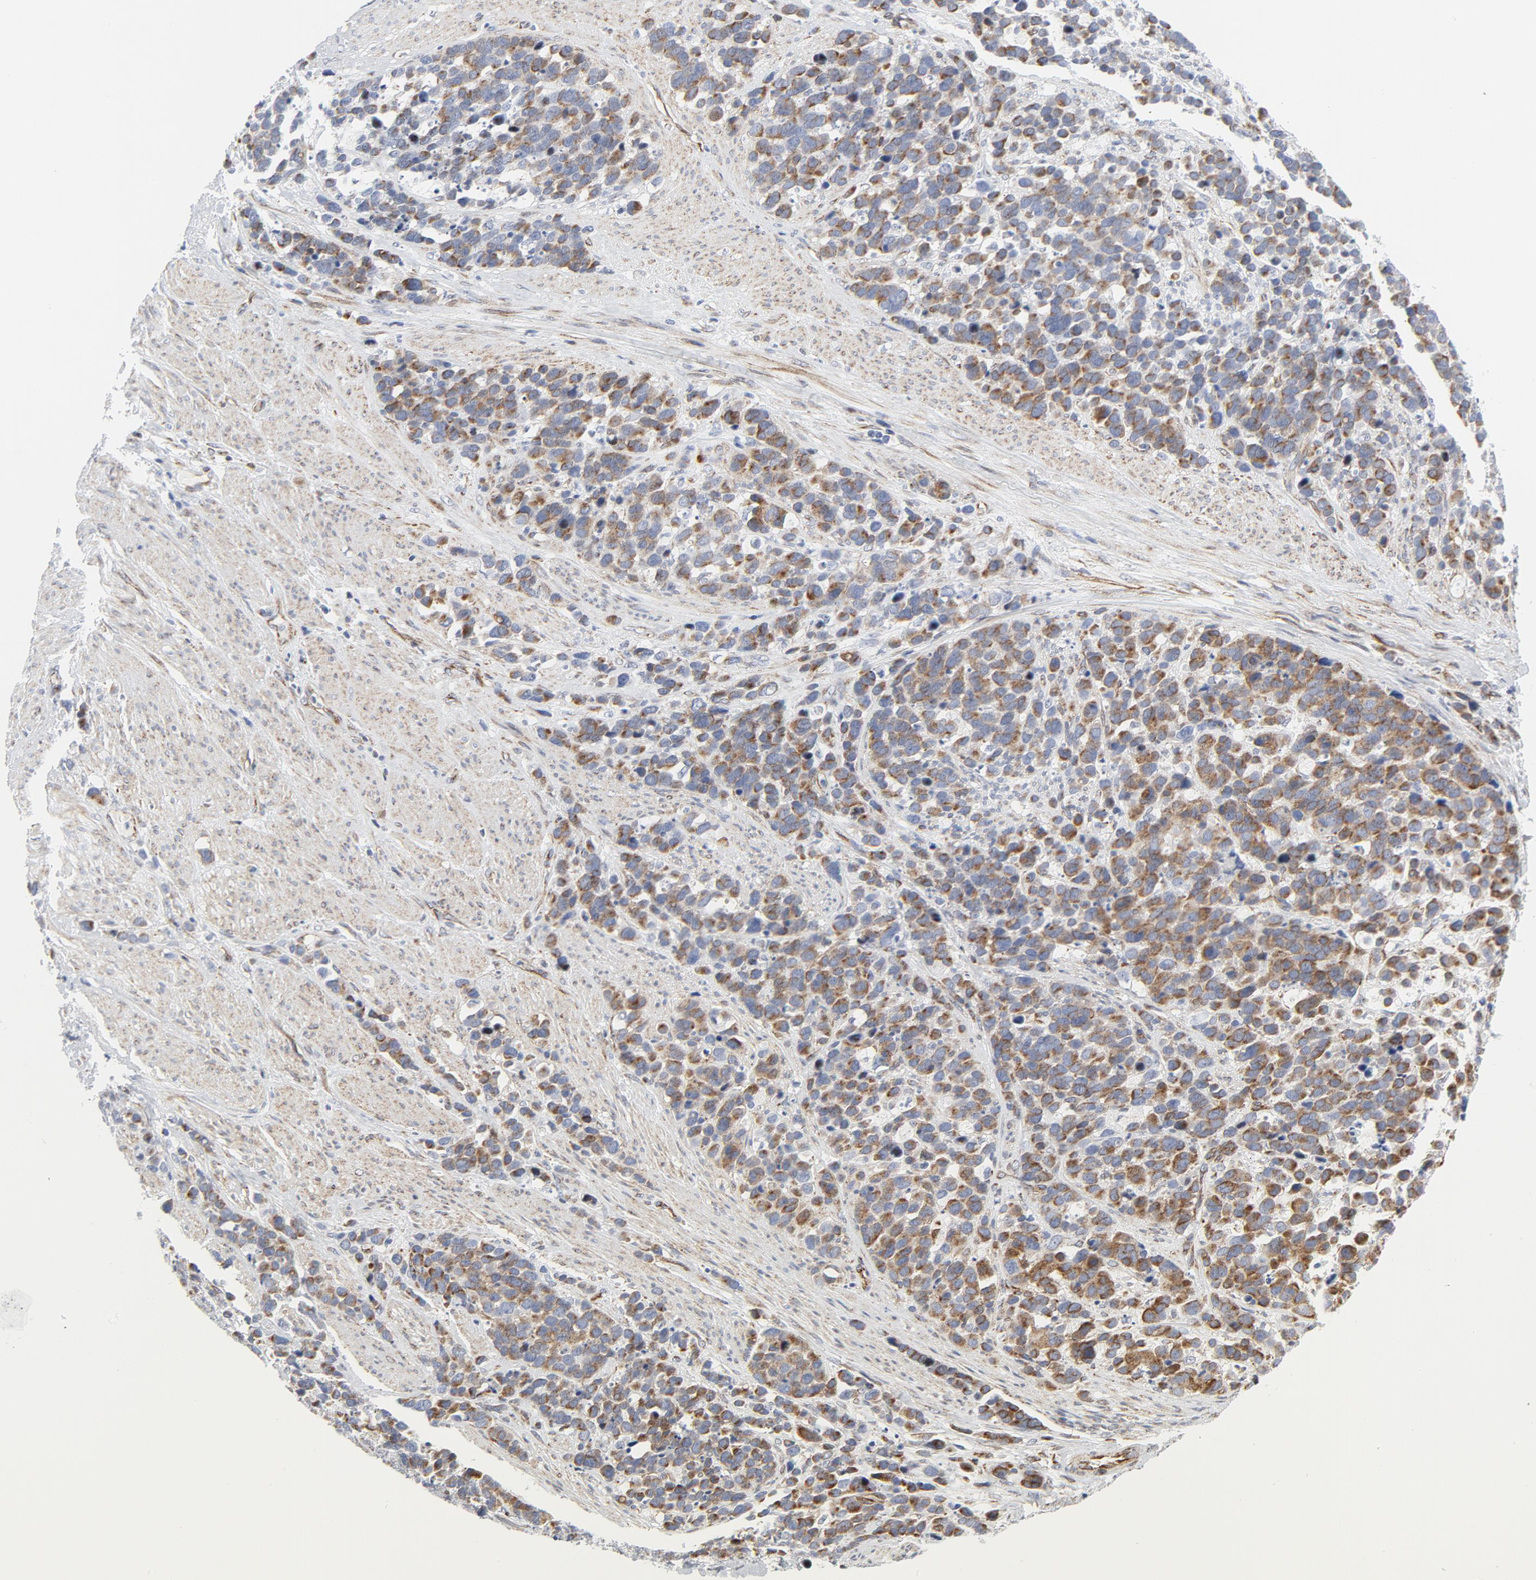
{"staining": {"intensity": "moderate", "quantity": ">75%", "location": "cytoplasmic/membranous"}, "tissue": "stomach cancer", "cell_type": "Tumor cells", "image_type": "cancer", "snomed": [{"axis": "morphology", "description": "Adenocarcinoma, NOS"}, {"axis": "topography", "description": "Stomach, upper"}], "caption": "An immunohistochemistry (IHC) micrograph of neoplastic tissue is shown. Protein staining in brown highlights moderate cytoplasmic/membranous positivity in stomach adenocarcinoma within tumor cells.", "gene": "TUBB1", "patient": {"sex": "male", "age": 71}}